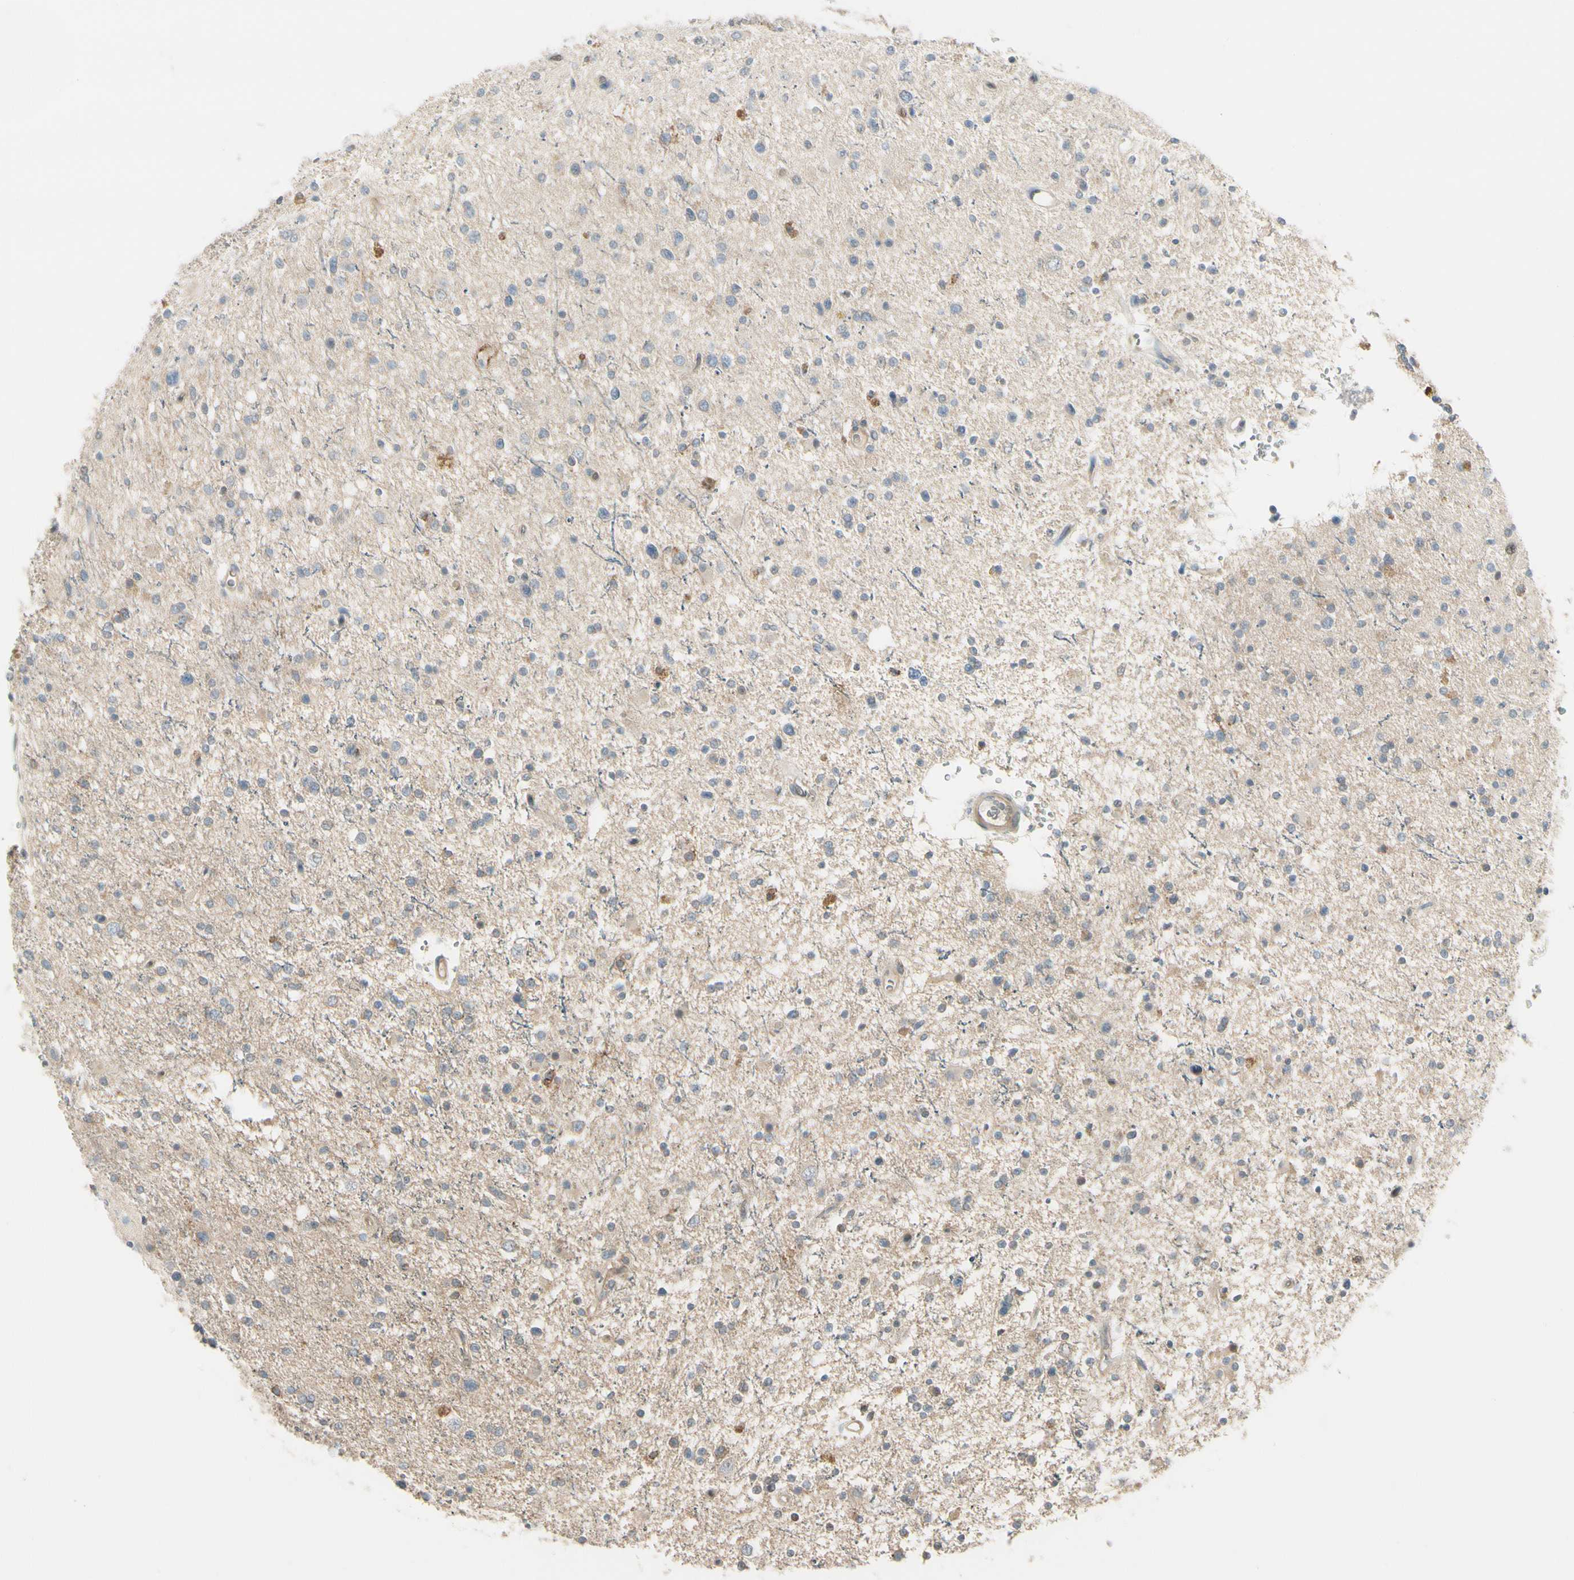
{"staining": {"intensity": "negative", "quantity": "none", "location": "none"}, "tissue": "glioma", "cell_type": "Tumor cells", "image_type": "cancer", "snomed": [{"axis": "morphology", "description": "Glioma, malignant, High grade"}, {"axis": "topography", "description": "Brain"}], "caption": "Tumor cells show no significant protein positivity in malignant glioma (high-grade). (Brightfield microscopy of DAB (3,3'-diaminobenzidine) immunohistochemistry at high magnification).", "gene": "CYP2E1", "patient": {"sex": "male", "age": 33}}